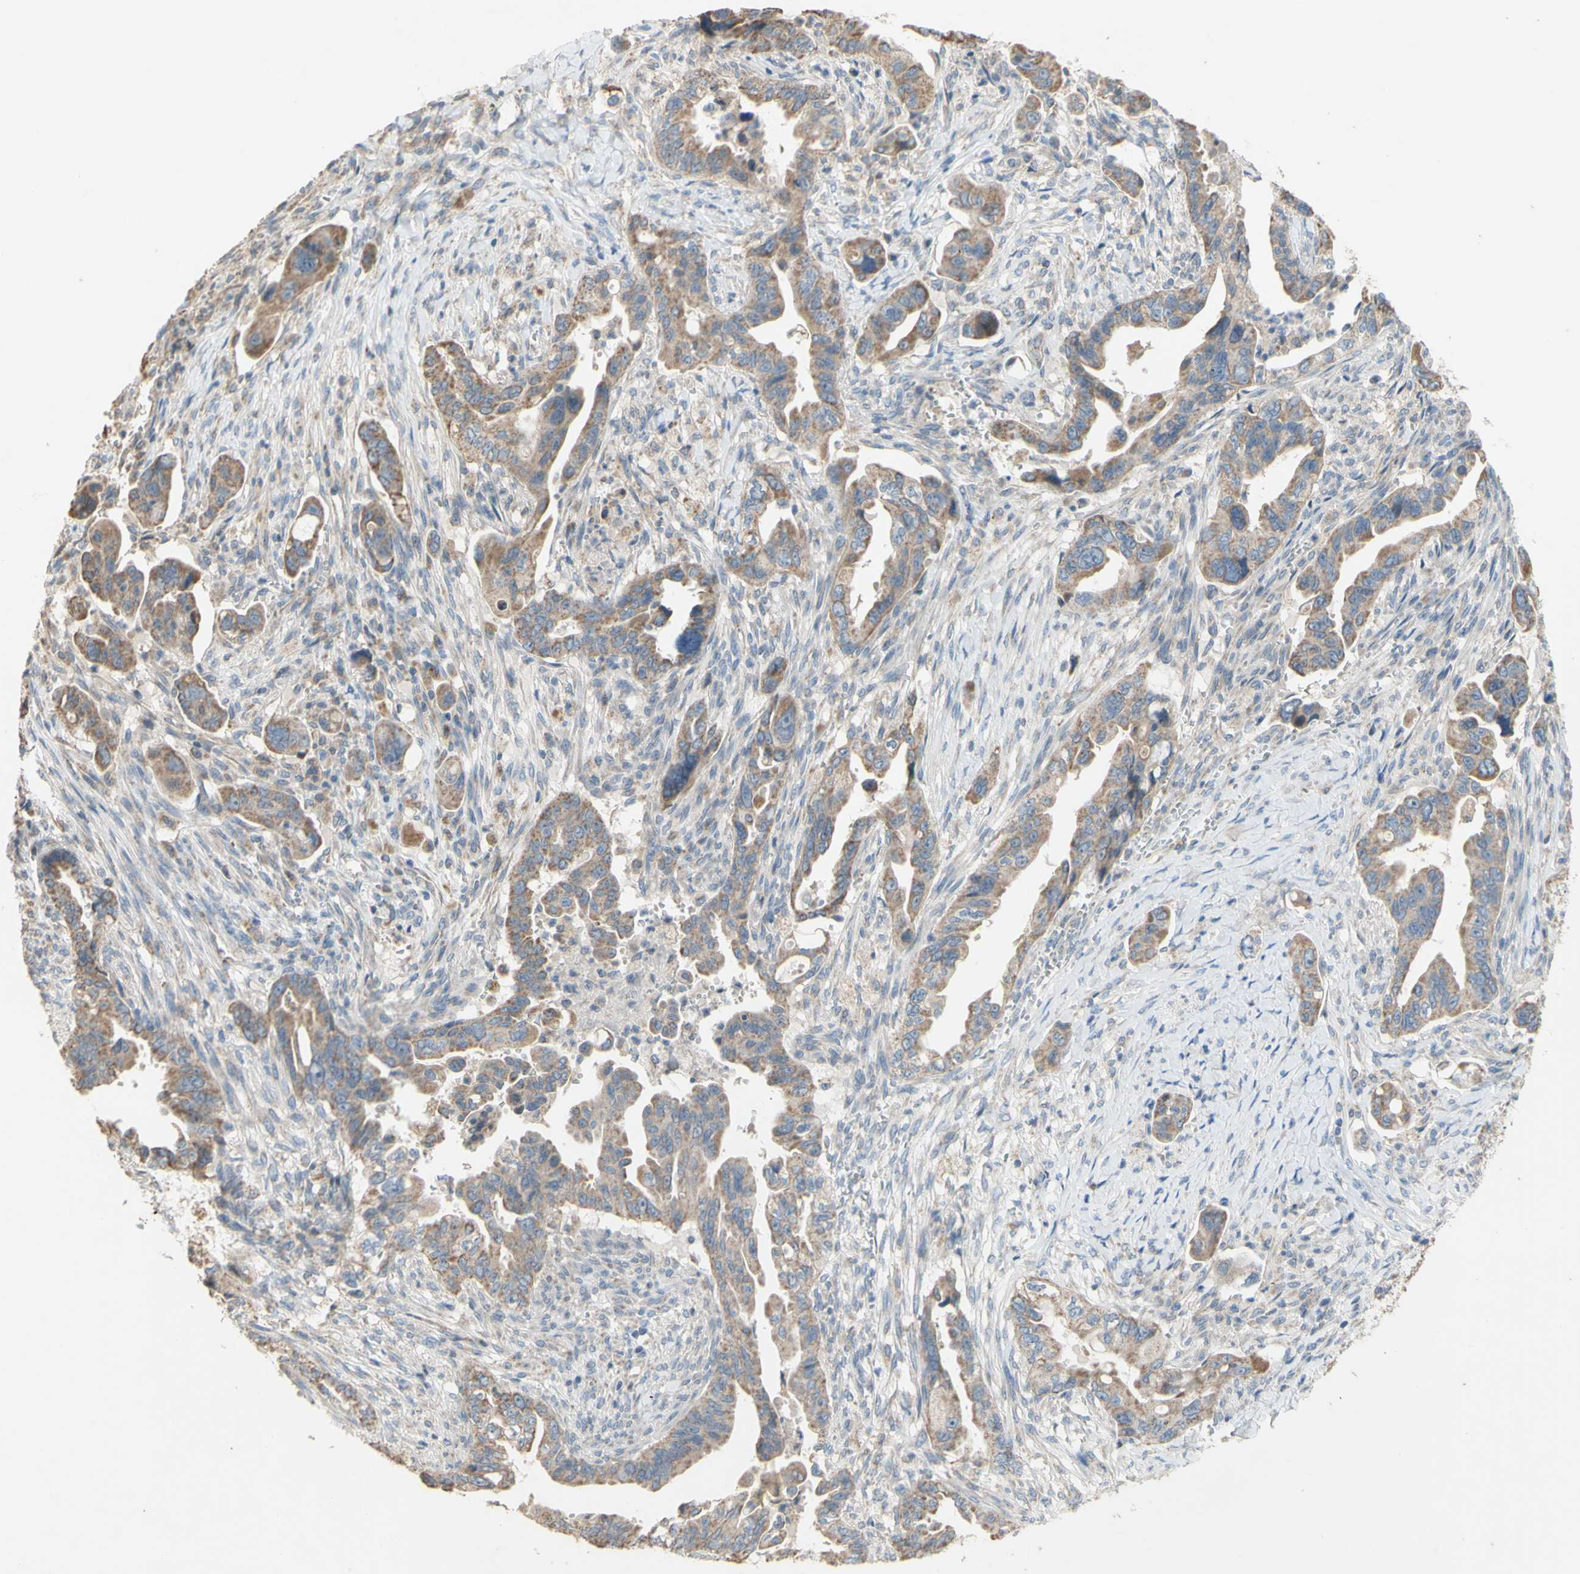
{"staining": {"intensity": "moderate", "quantity": ">75%", "location": "cytoplasmic/membranous"}, "tissue": "pancreatic cancer", "cell_type": "Tumor cells", "image_type": "cancer", "snomed": [{"axis": "morphology", "description": "Adenocarcinoma, NOS"}, {"axis": "topography", "description": "Pancreas"}], "caption": "This histopathology image demonstrates immunohistochemistry staining of human pancreatic cancer (adenocarcinoma), with medium moderate cytoplasmic/membranous expression in about >75% of tumor cells.", "gene": "PTGIS", "patient": {"sex": "male", "age": 70}}